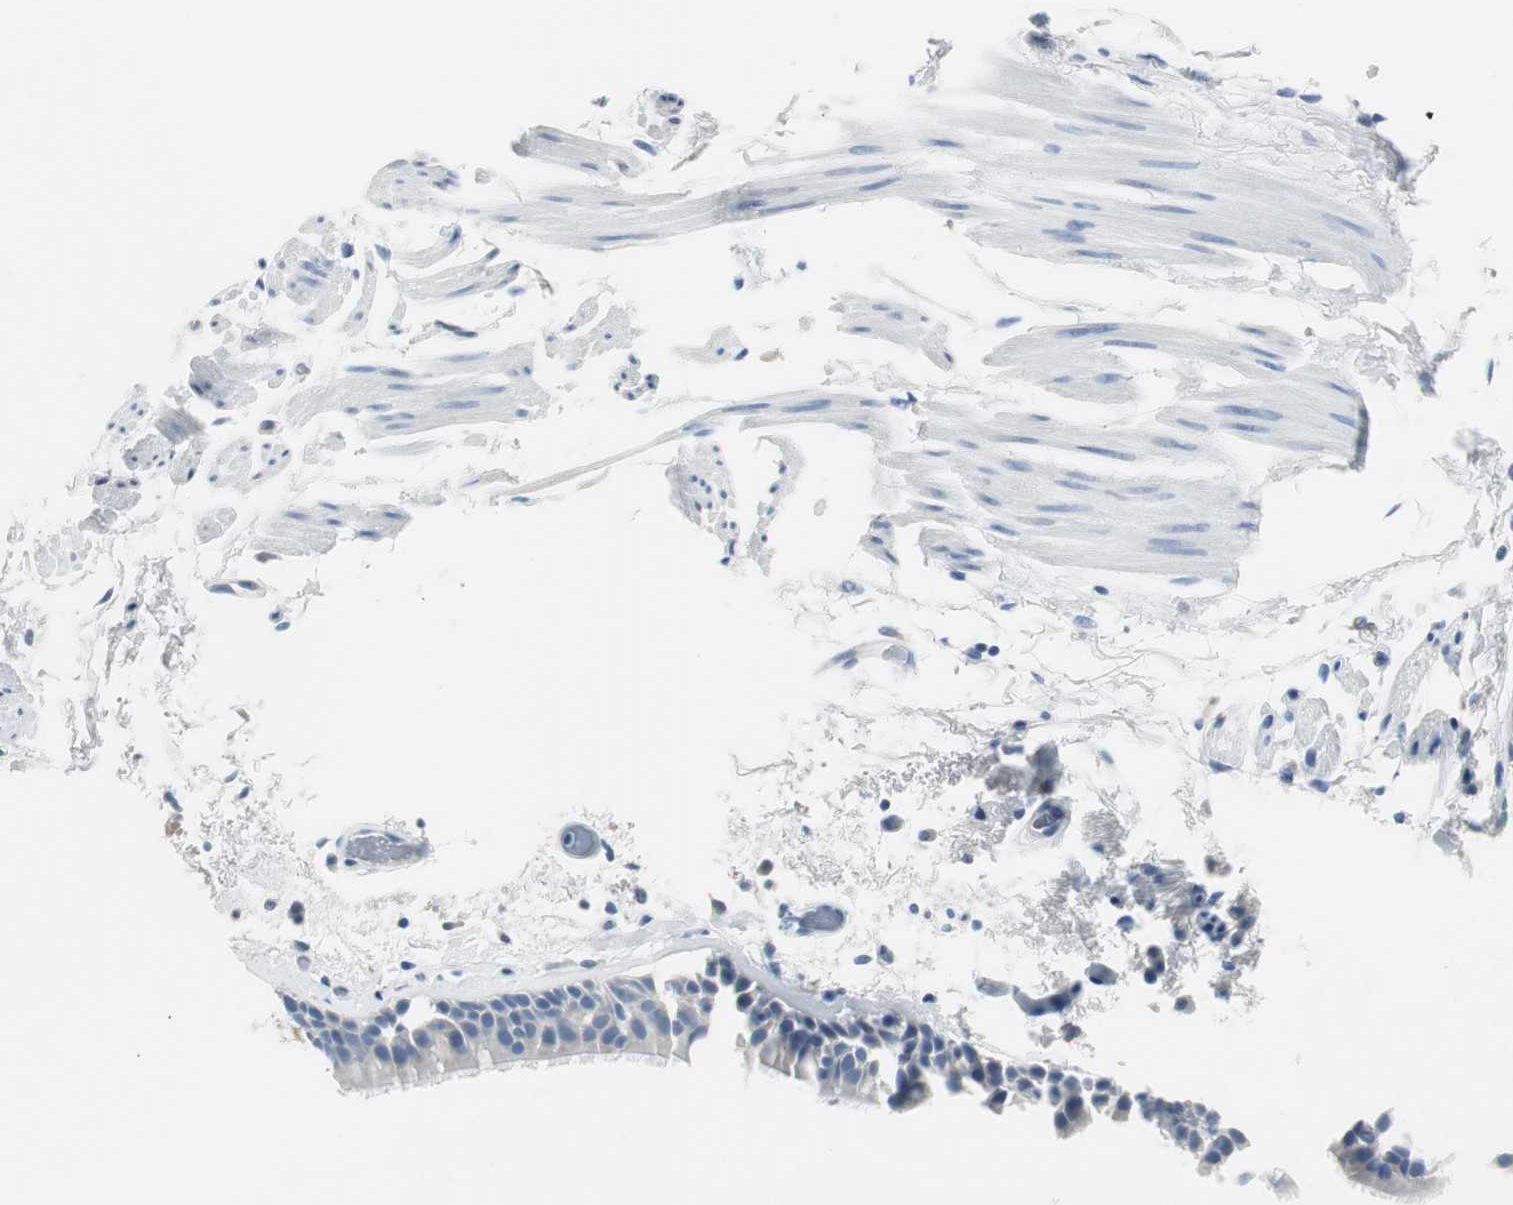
{"staining": {"intensity": "negative", "quantity": "none", "location": "none"}, "tissue": "bronchus", "cell_type": "Respiratory epithelial cells", "image_type": "normal", "snomed": [{"axis": "morphology", "description": "Normal tissue, NOS"}, {"axis": "morphology", "description": "Adenocarcinoma, NOS"}, {"axis": "topography", "description": "Bronchus"}, {"axis": "topography", "description": "Lung"}], "caption": "Immunohistochemistry (IHC) micrograph of normal bronchus: bronchus stained with DAB (3,3'-diaminobenzidine) exhibits no significant protein positivity in respiratory epithelial cells.", "gene": "FBP1", "patient": {"sex": "female", "age": 54}}